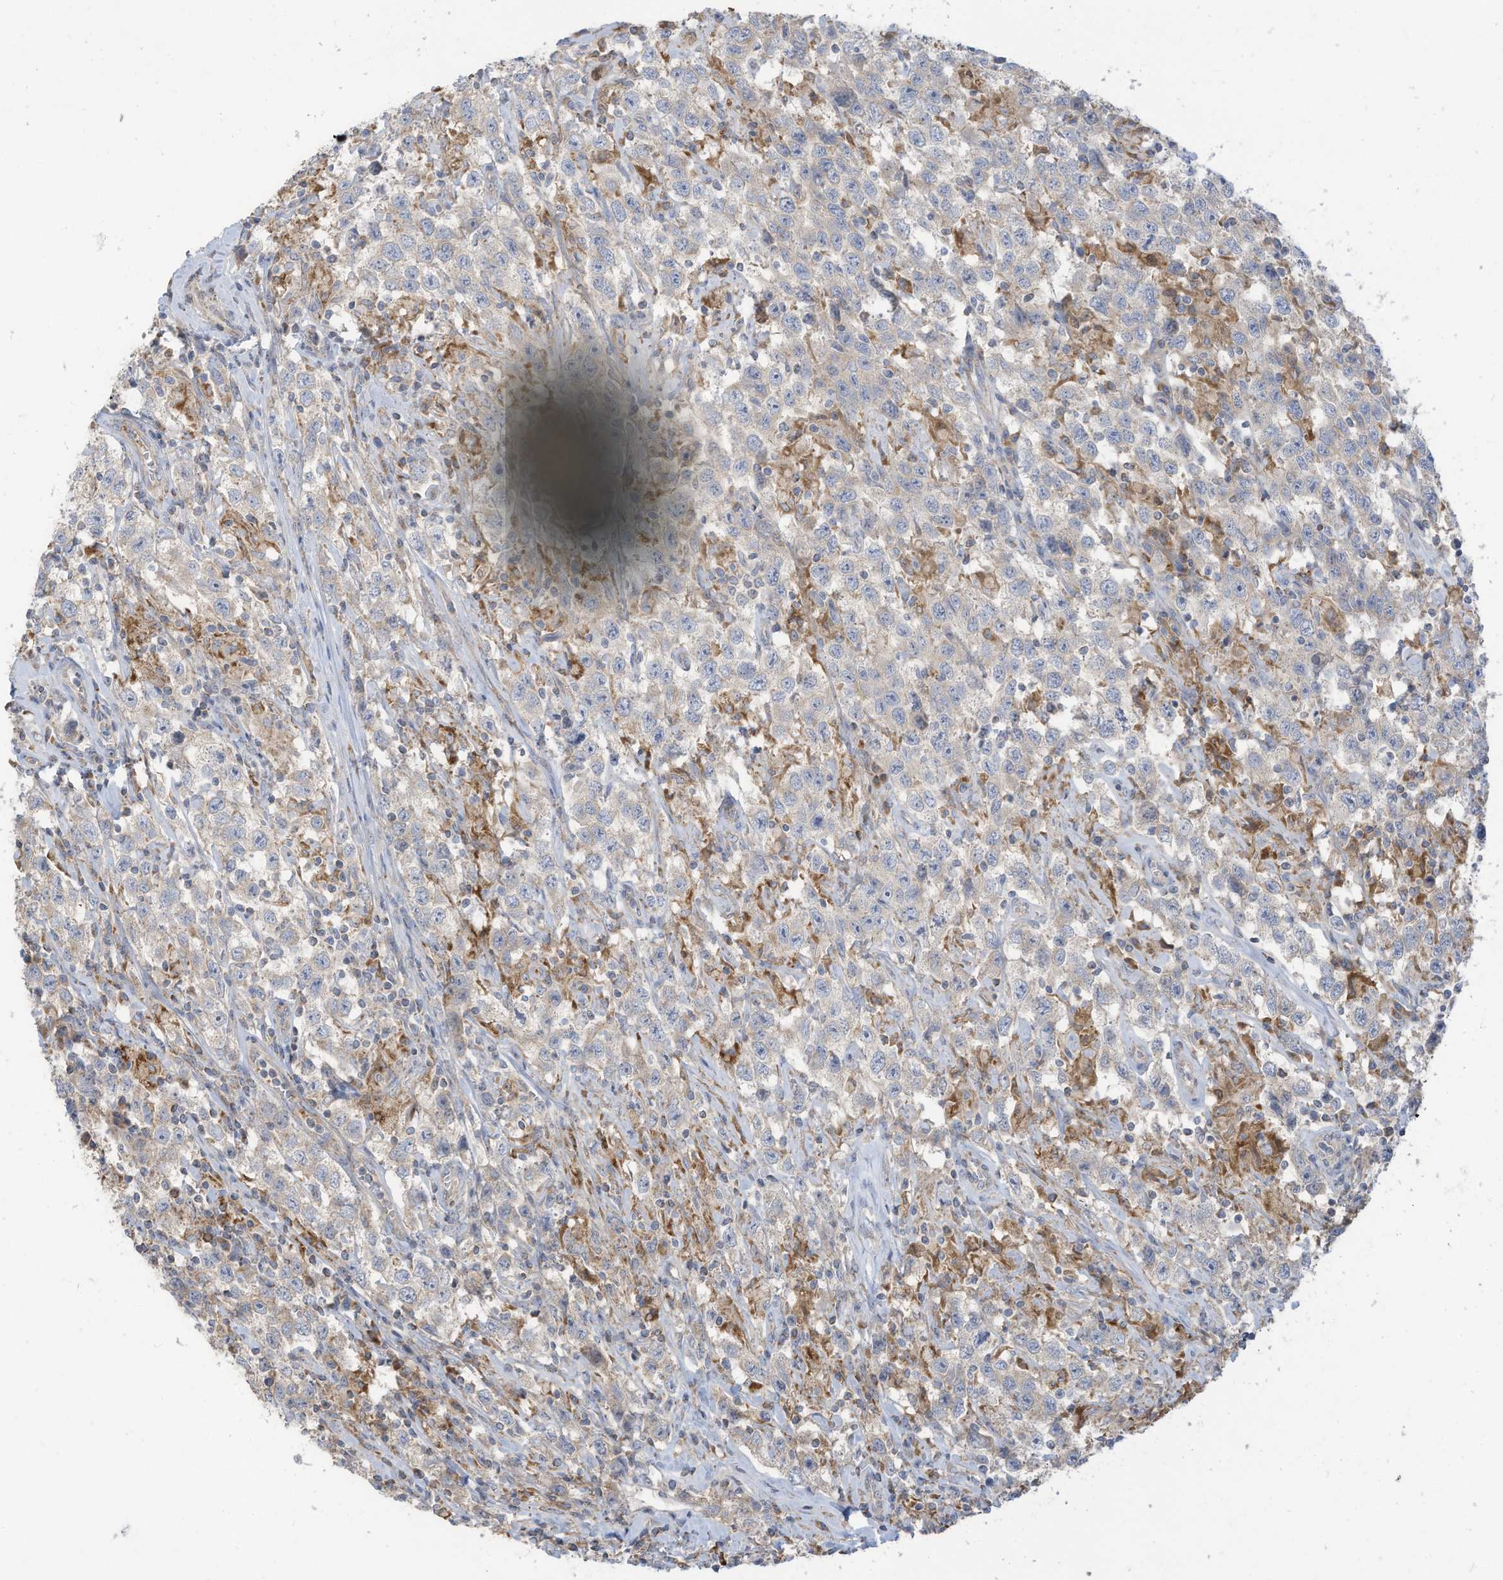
{"staining": {"intensity": "negative", "quantity": "none", "location": "none"}, "tissue": "testis cancer", "cell_type": "Tumor cells", "image_type": "cancer", "snomed": [{"axis": "morphology", "description": "Seminoma, NOS"}, {"axis": "topography", "description": "Testis"}], "caption": "IHC of human seminoma (testis) demonstrates no expression in tumor cells.", "gene": "GTPBP2", "patient": {"sex": "male", "age": 41}}